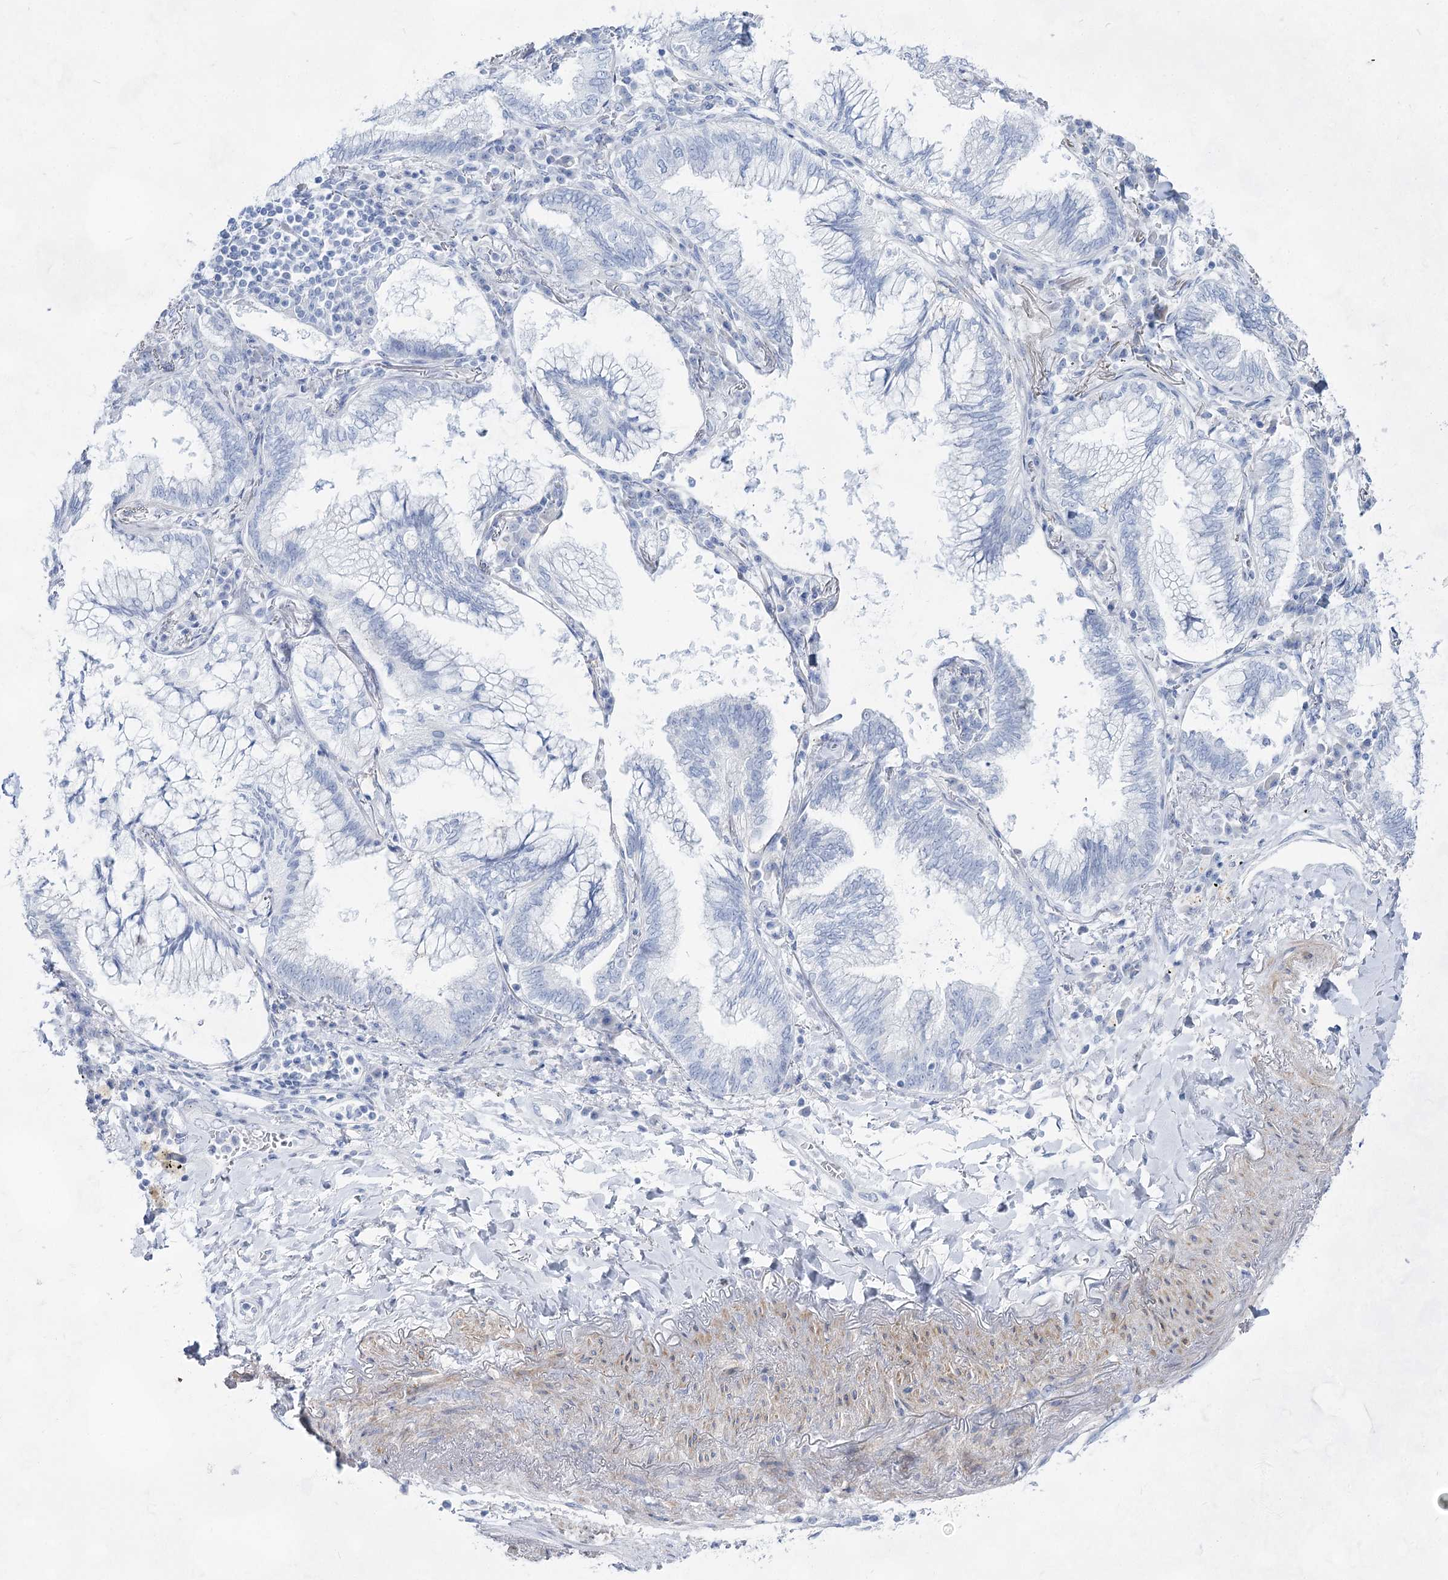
{"staining": {"intensity": "negative", "quantity": "none", "location": "none"}, "tissue": "lung cancer", "cell_type": "Tumor cells", "image_type": "cancer", "snomed": [{"axis": "morphology", "description": "Adenocarcinoma, NOS"}, {"axis": "topography", "description": "Lung"}], "caption": "The photomicrograph displays no significant positivity in tumor cells of lung cancer.", "gene": "ACRV1", "patient": {"sex": "female", "age": 70}}